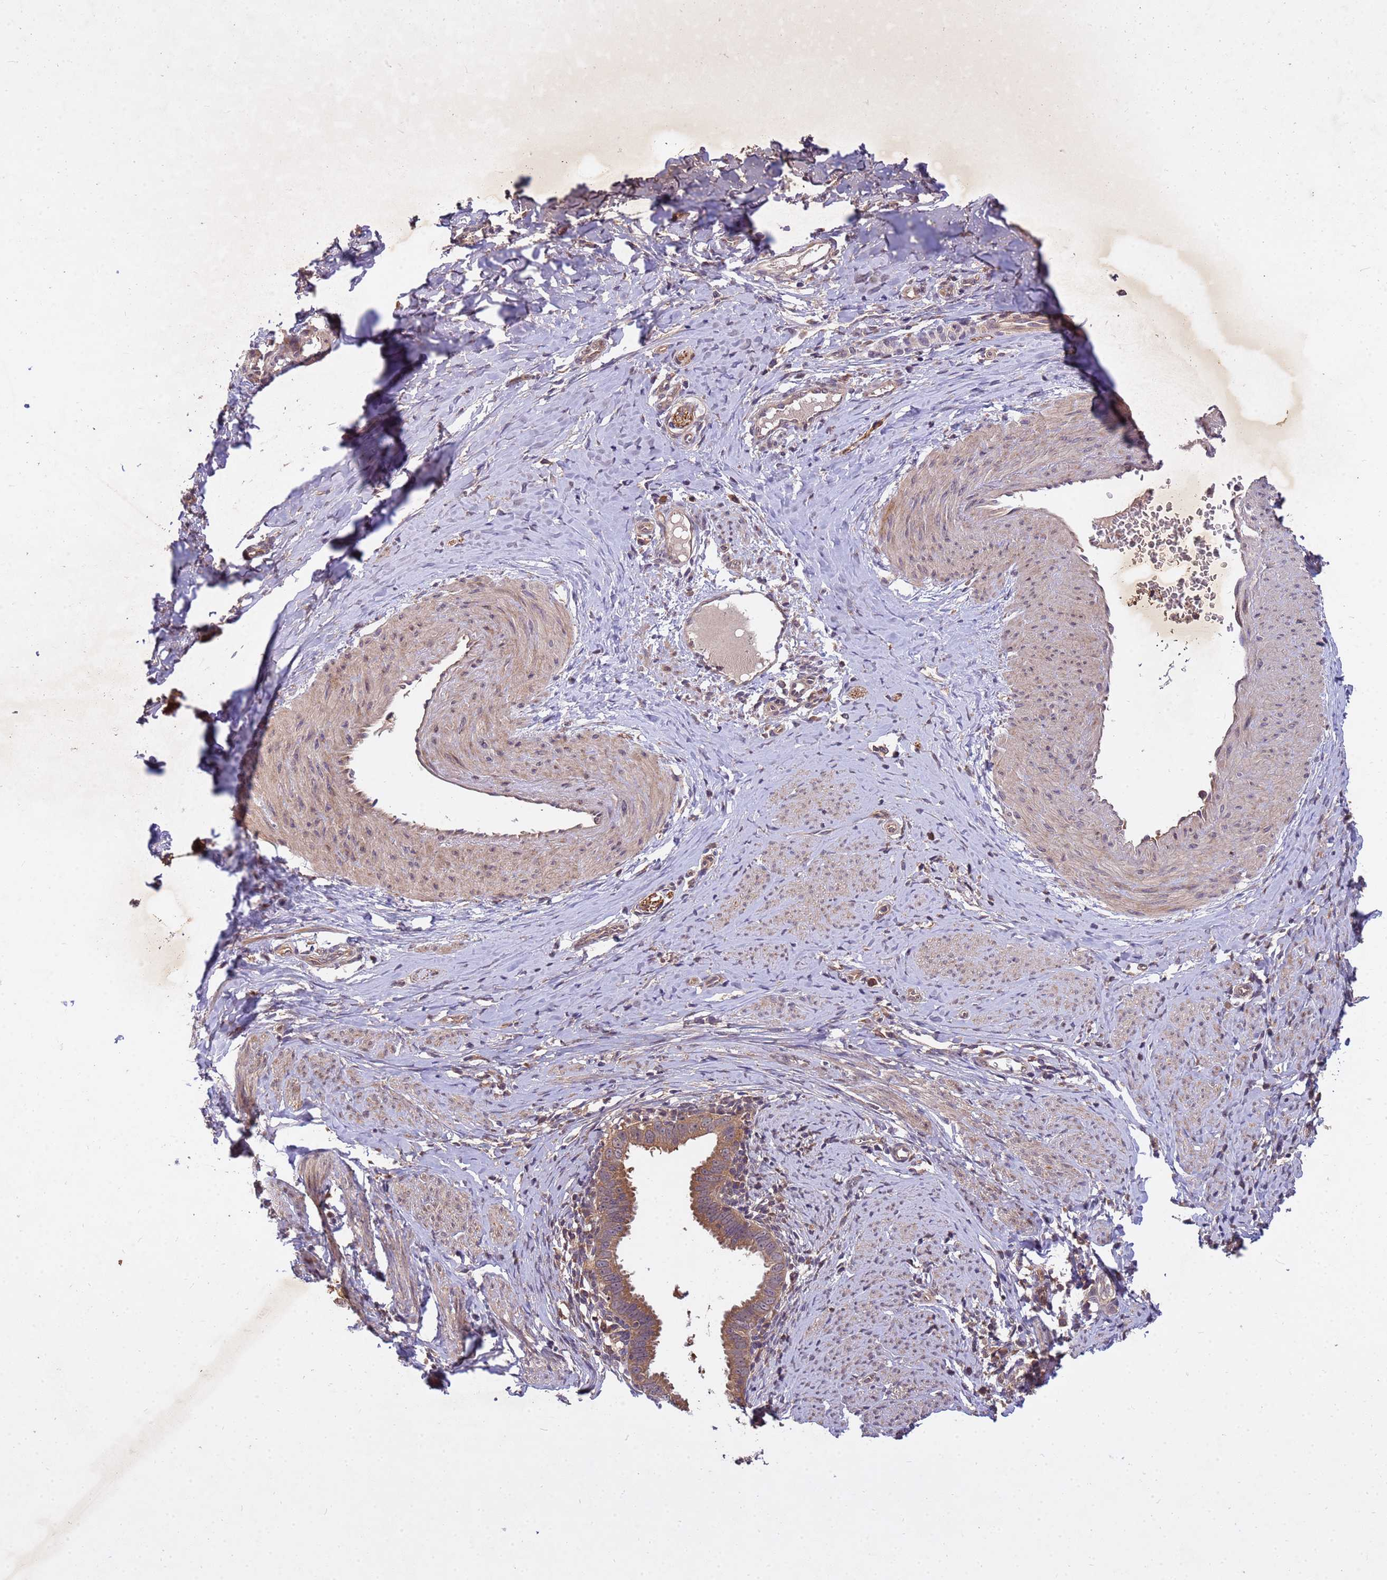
{"staining": {"intensity": "moderate", "quantity": ">75%", "location": "cytoplasmic/membranous"}, "tissue": "cervical cancer", "cell_type": "Tumor cells", "image_type": "cancer", "snomed": [{"axis": "morphology", "description": "Adenocarcinoma, NOS"}, {"axis": "topography", "description": "Cervix"}], "caption": "A medium amount of moderate cytoplasmic/membranous expression is present in about >75% of tumor cells in cervical cancer (adenocarcinoma) tissue.", "gene": "PPP2CB", "patient": {"sex": "female", "age": 36}}